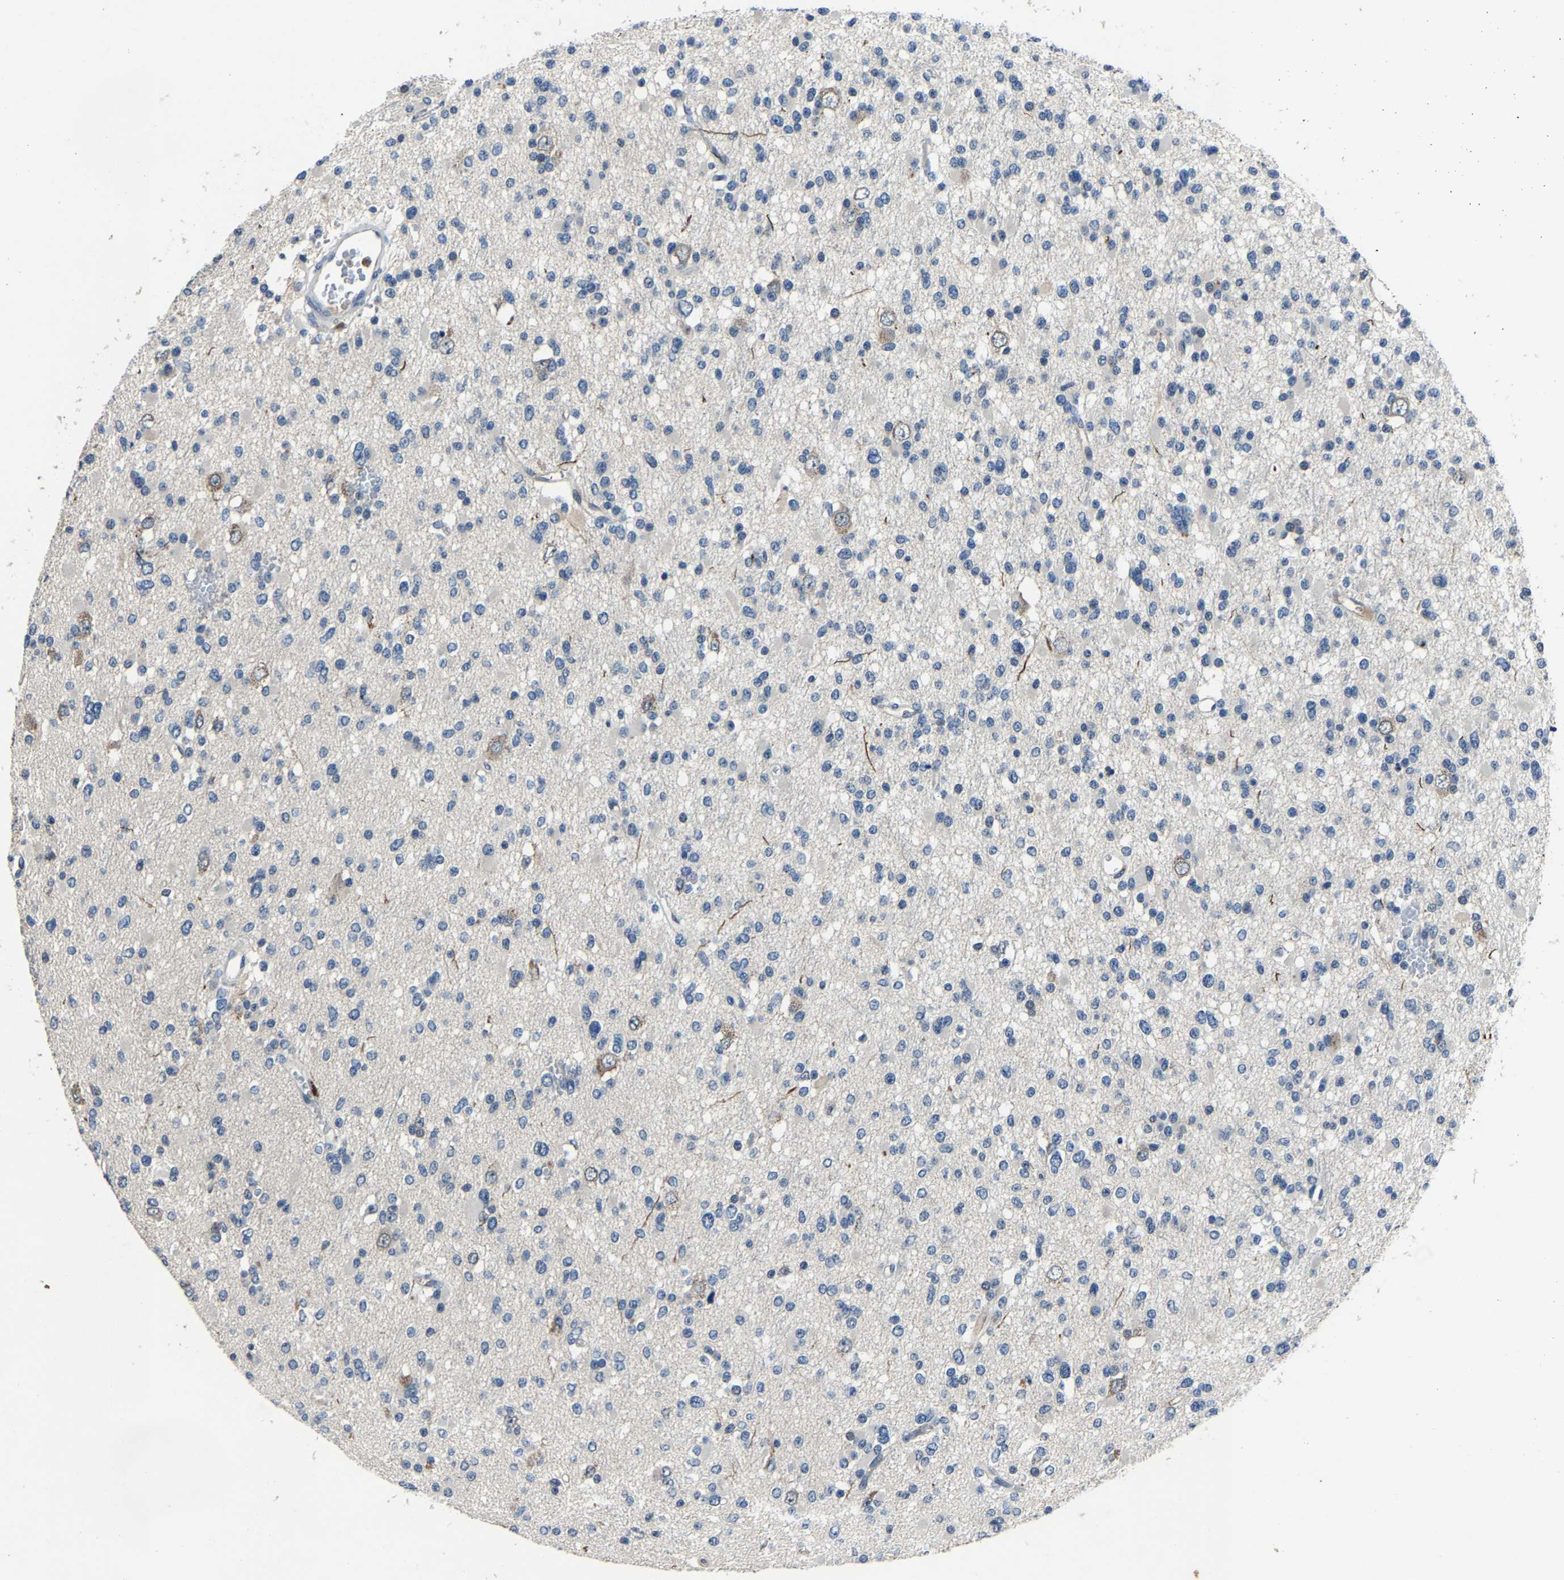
{"staining": {"intensity": "negative", "quantity": "none", "location": "none"}, "tissue": "glioma", "cell_type": "Tumor cells", "image_type": "cancer", "snomed": [{"axis": "morphology", "description": "Glioma, malignant, Low grade"}, {"axis": "topography", "description": "Brain"}], "caption": "Protein analysis of glioma displays no significant positivity in tumor cells.", "gene": "PCNX2", "patient": {"sex": "female", "age": 22}}